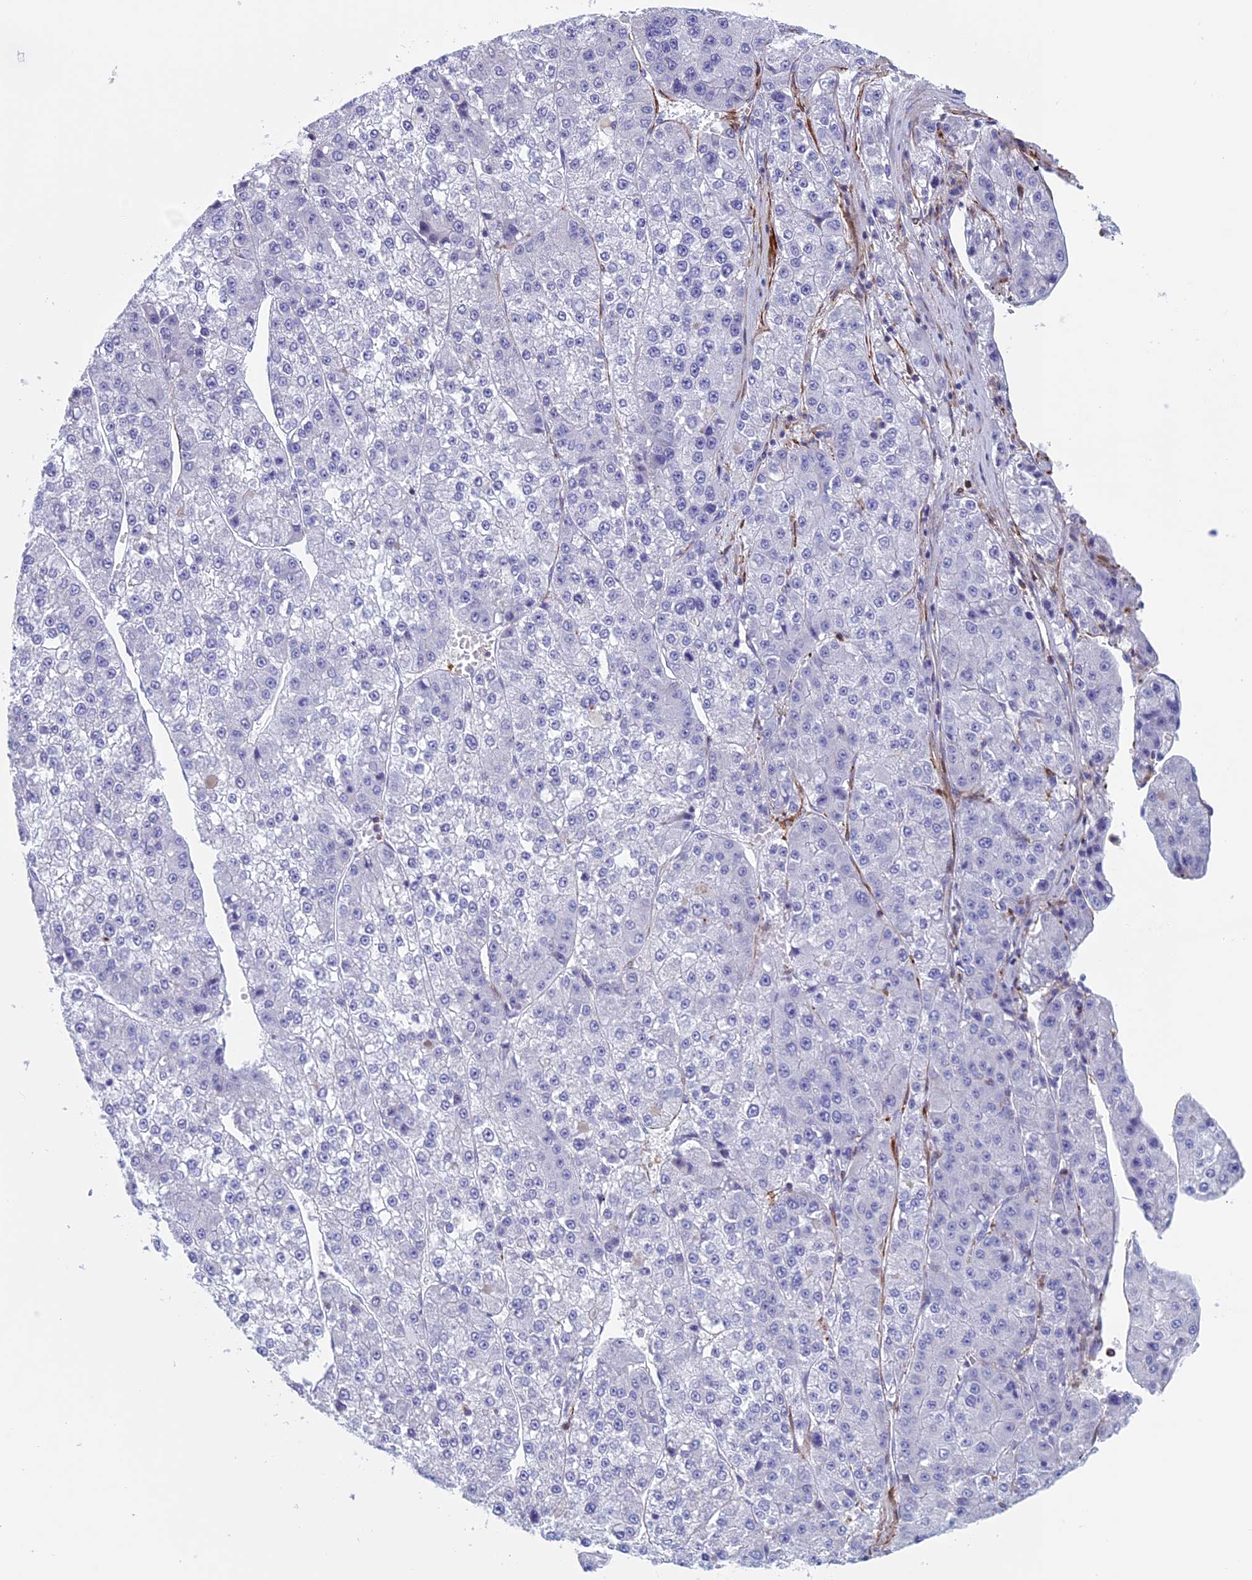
{"staining": {"intensity": "negative", "quantity": "none", "location": "none"}, "tissue": "liver cancer", "cell_type": "Tumor cells", "image_type": "cancer", "snomed": [{"axis": "morphology", "description": "Carcinoma, Hepatocellular, NOS"}, {"axis": "topography", "description": "Liver"}], "caption": "DAB immunohistochemical staining of human liver cancer exhibits no significant expression in tumor cells. (Brightfield microscopy of DAB (3,3'-diaminobenzidine) immunohistochemistry (IHC) at high magnification).", "gene": "ANGPTL2", "patient": {"sex": "female", "age": 73}}